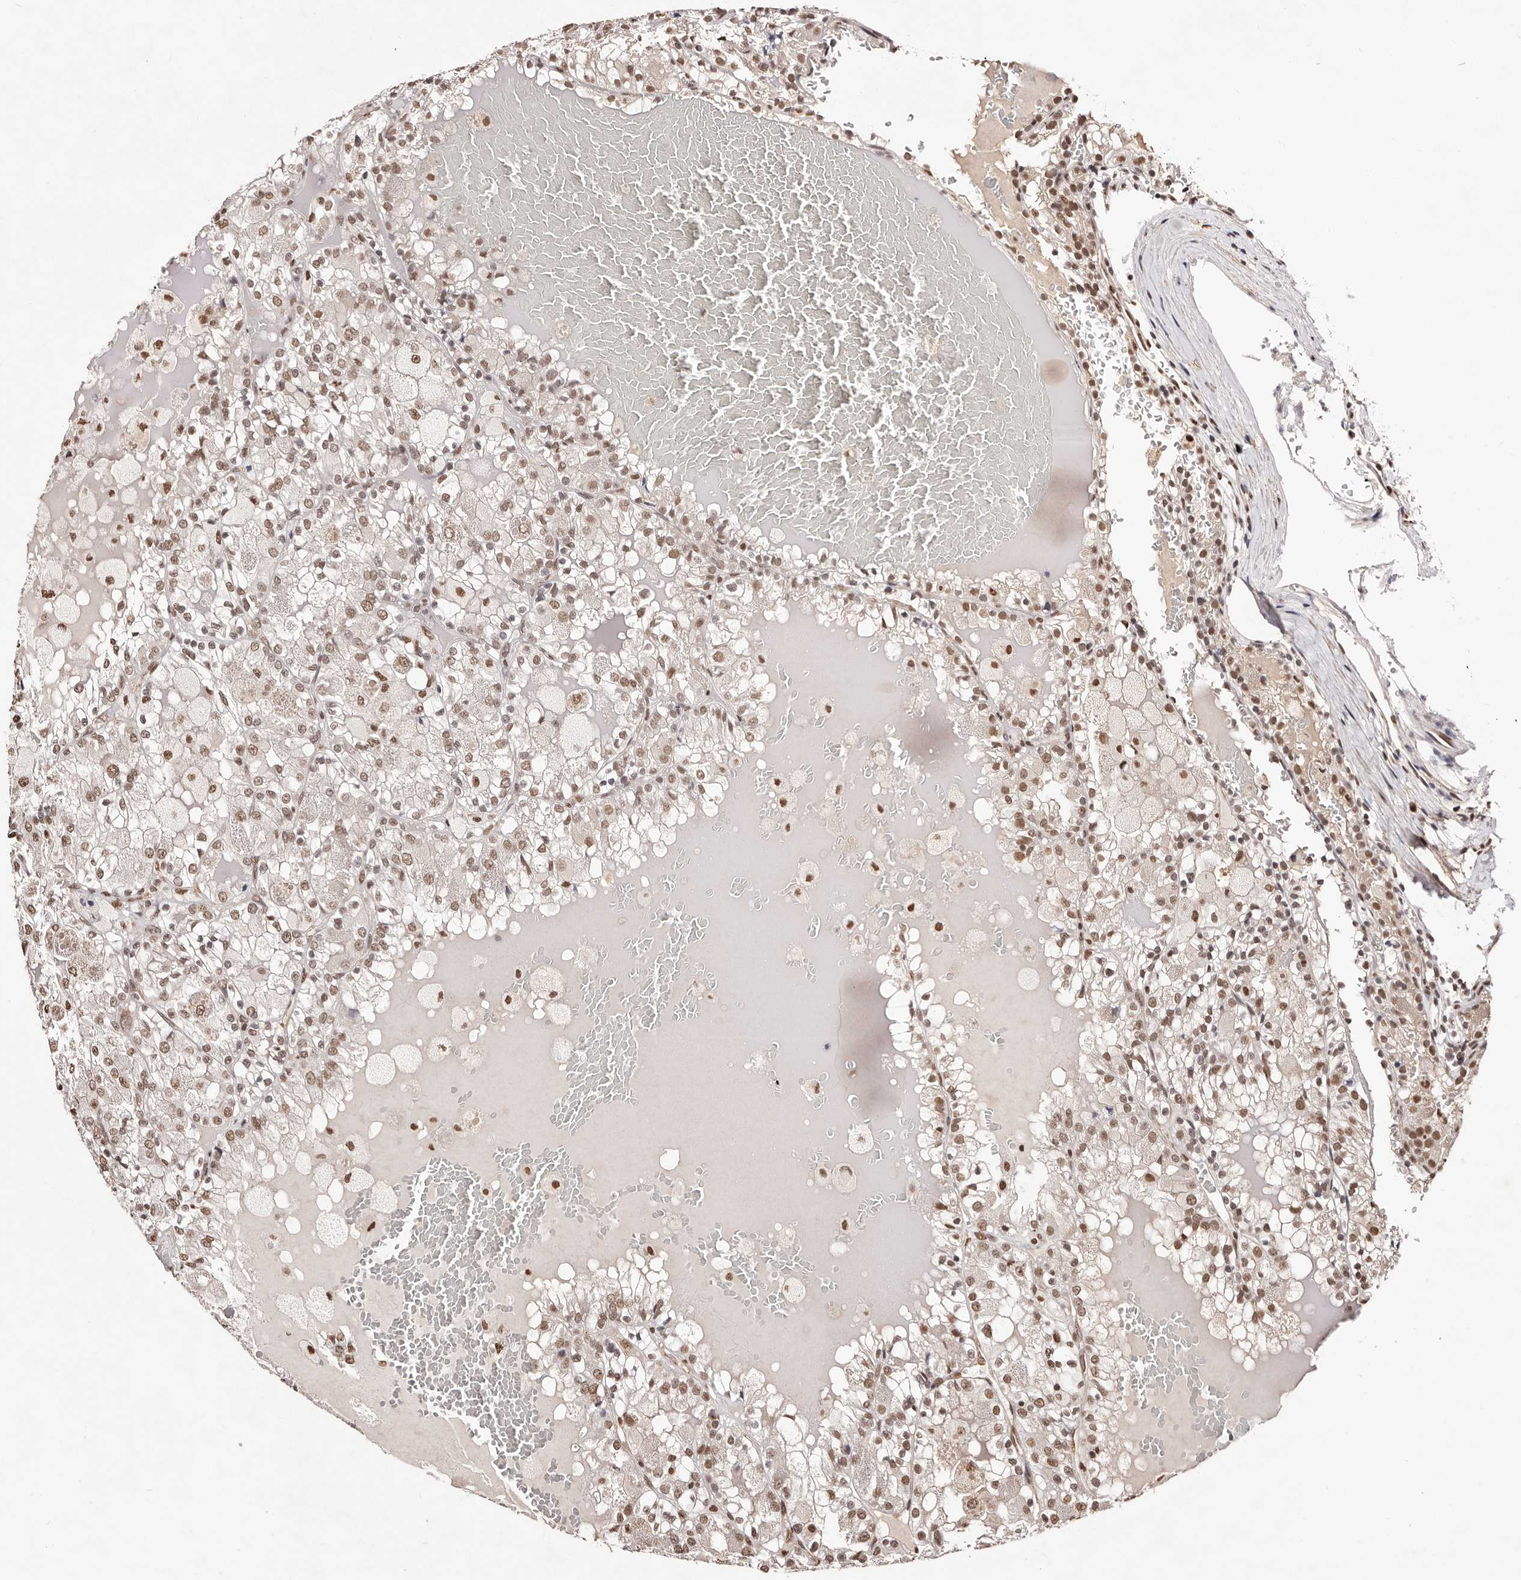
{"staining": {"intensity": "moderate", "quantity": ">75%", "location": "nuclear"}, "tissue": "renal cancer", "cell_type": "Tumor cells", "image_type": "cancer", "snomed": [{"axis": "morphology", "description": "Adenocarcinoma, NOS"}, {"axis": "topography", "description": "Kidney"}], "caption": "An IHC image of neoplastic tissue is shown. Protein staining in brown labels moderate nuclear positivity in renal adenocarcinoma within tumor cells.", "gene": "BICRAL", "patient": {"sex": "female", "age": 56}}